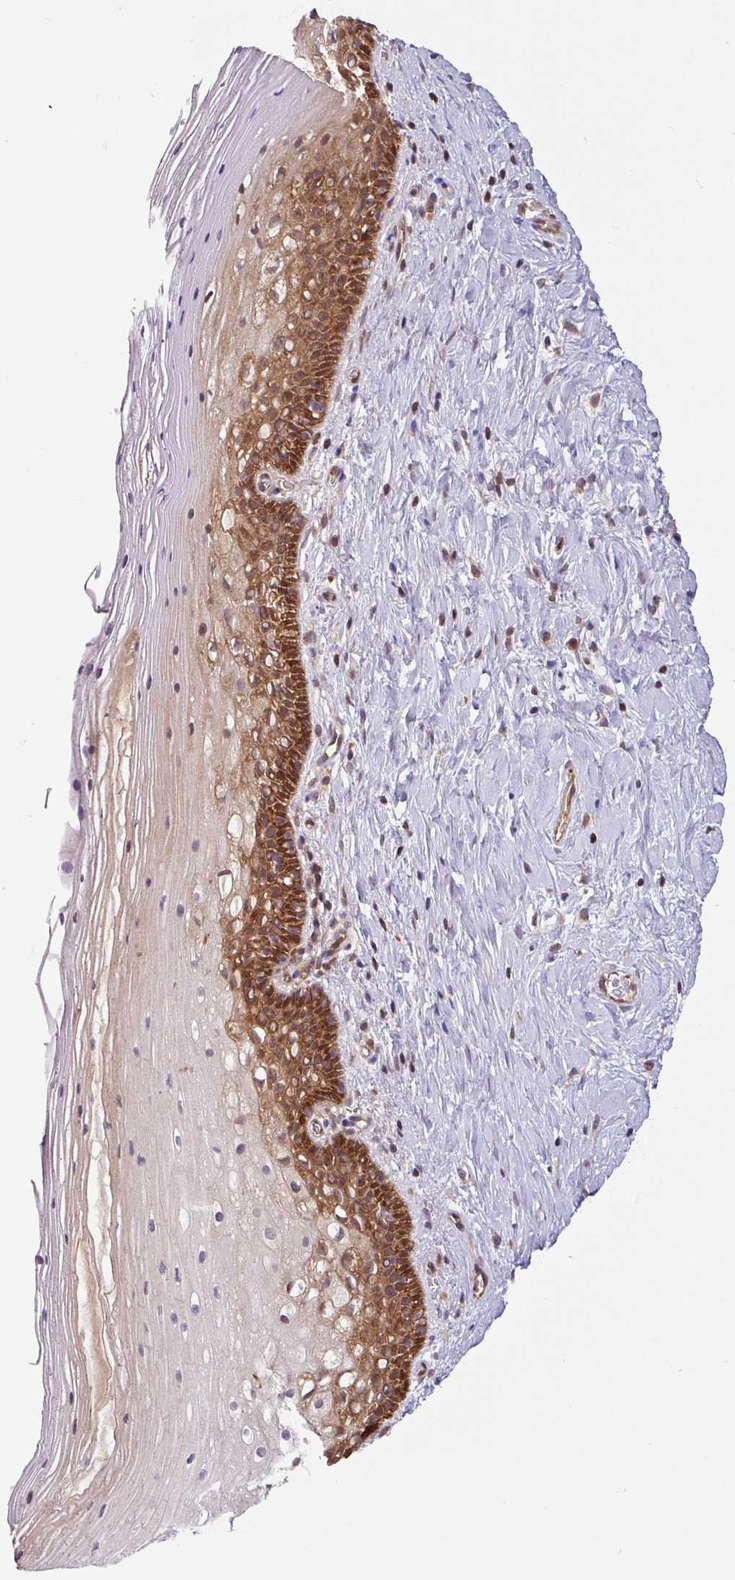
{"staining": {"intensity": "moderate", "quantity": "25%-75%", "location": "cytoplasmic/membranous"}, "tissue": "cervix", "cell_type": "Glandular cells", "image_type": "normal", "snomed": [{"axis": "morphology", "description": "Normal tissue, NOS"}, {"axis": "topography", "description": "Cervix"}], "caption": "Immunohistochemical staining of unremarkable human cervix displays moderate cytoplasmic/membranous protein positivity in approximately 25%-75% of glandular cells. (Brightfield microscopy of DAB IHC at high magnification).", "gene": "SHB", "patient": {"sex": "female", "age": 36}}